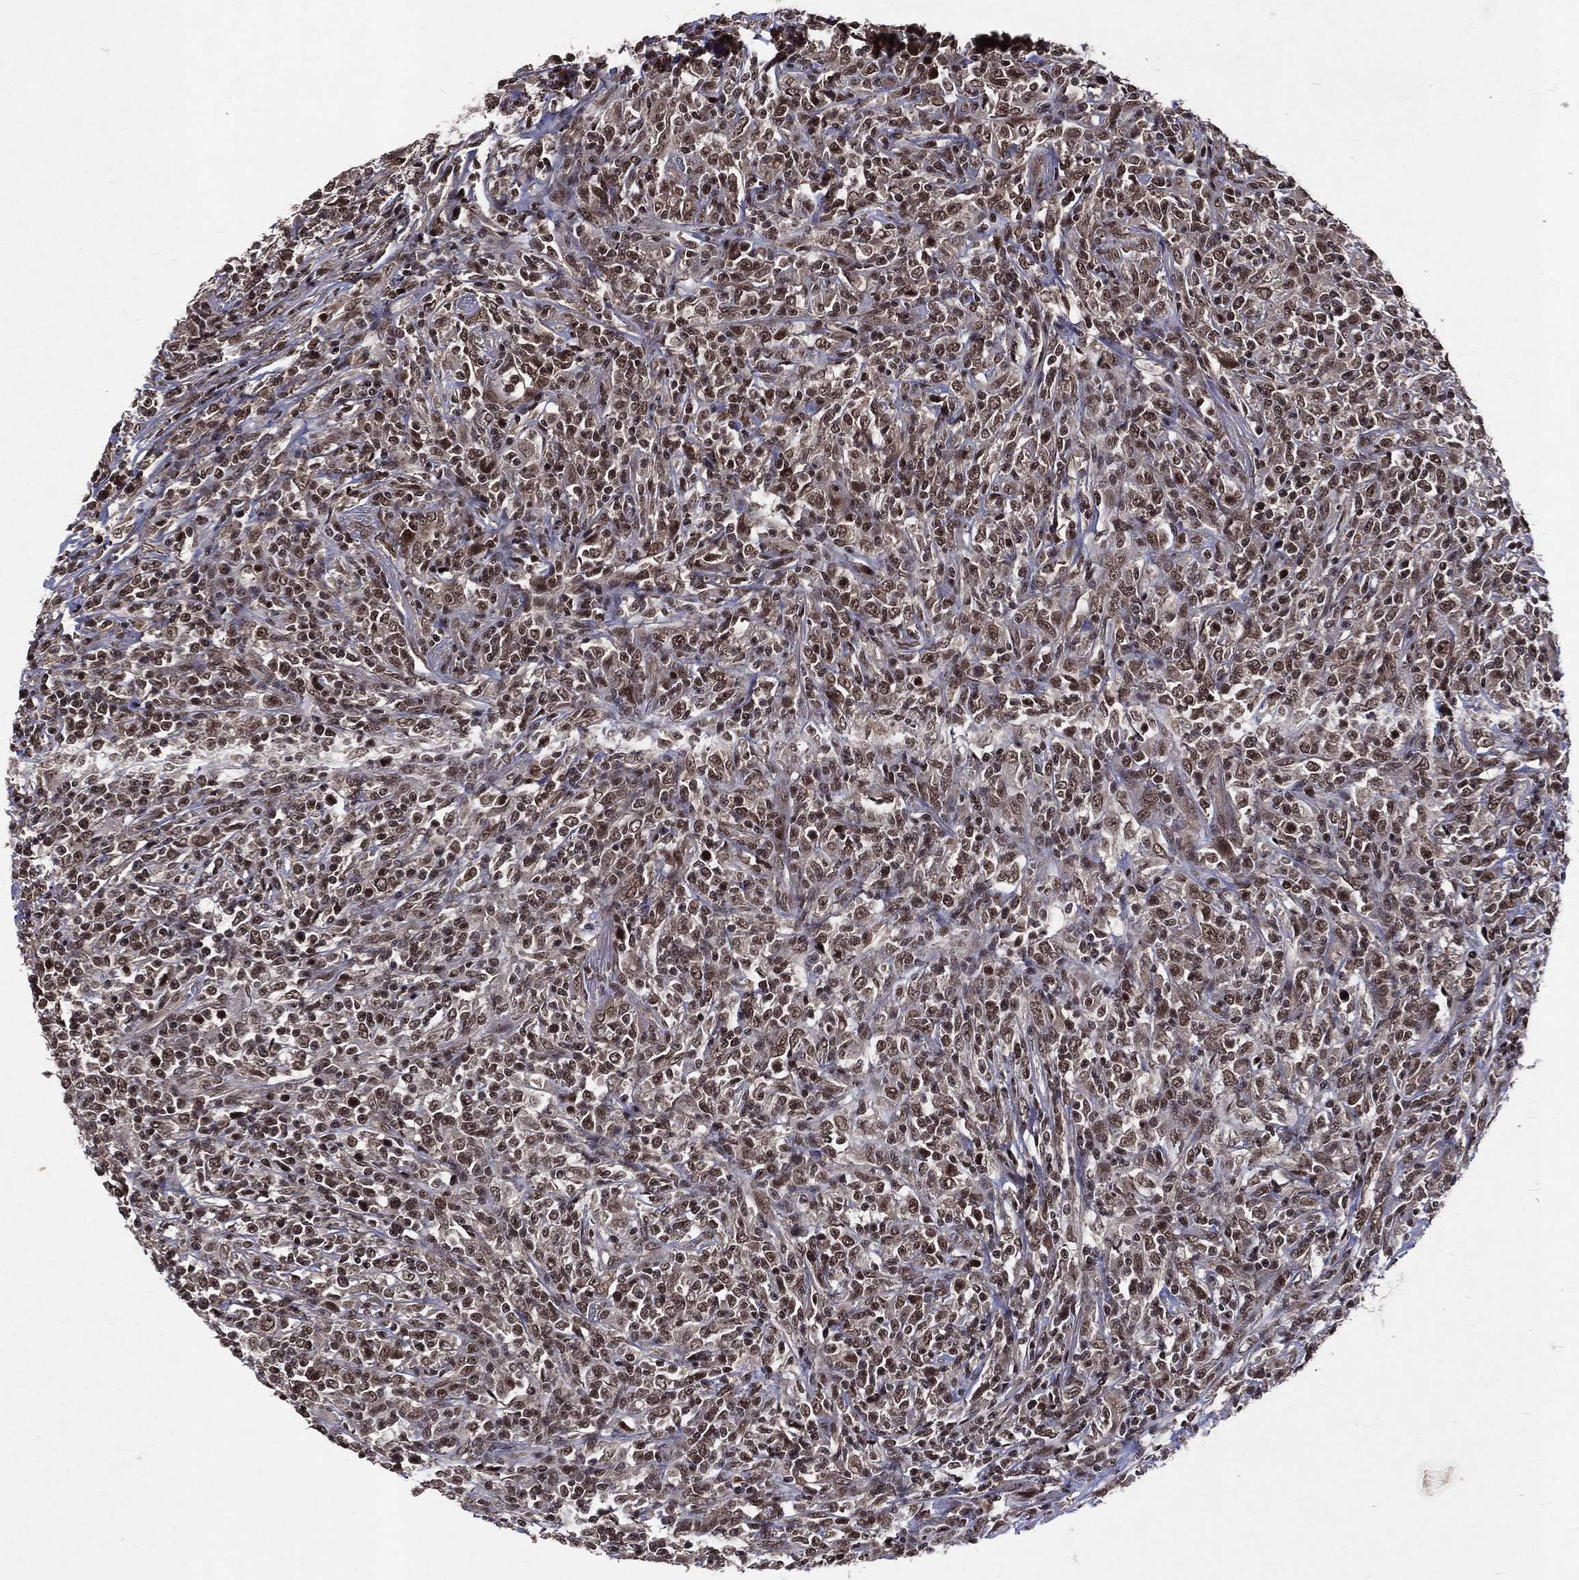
{"staining": {"intensity": "moderate", "quantity": "25%-75%", "location": "nuclear"}, "tissue": "lymphoma", "cell_type": "Tumor cells", "image_type": "cancer", "snomed": [{"axis": "morphology", "description": "Malignant lymphoma, non-Hodgkin's type, High grade"}, {"axis": "topography", "description": "Lung"}], "caption": "Lymphoma stained for a protein (brown) demonstrates moderate nuclear positive expression in about 25%-75% of tumor cells.", "gene": "DMAP1", "patient": {"sex": "male", "age": 79}}